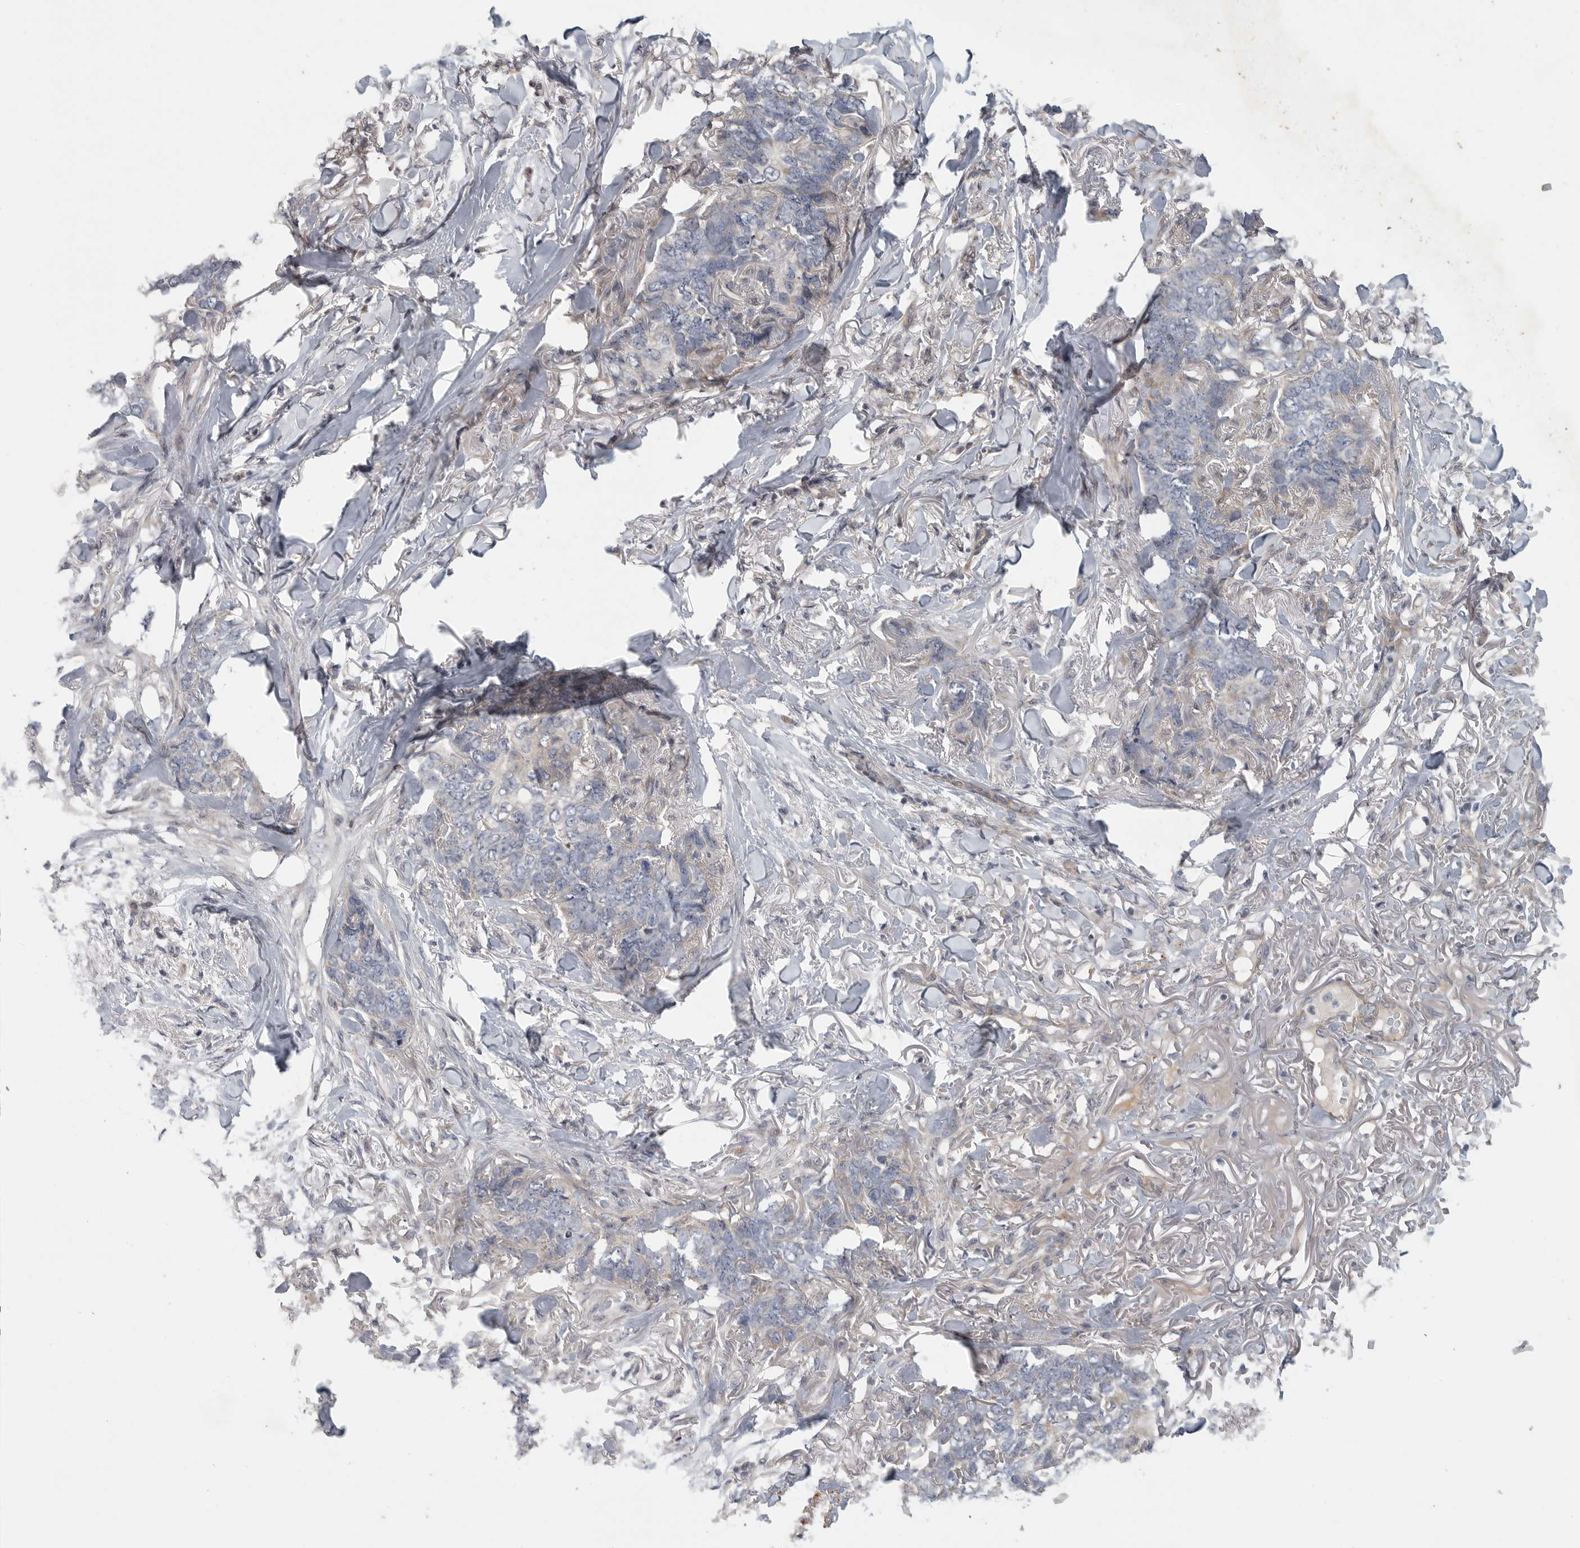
{"staining": {"intensity": "negative", "quantity": "none", "location": "none"}, "tissue": "skin cancer", "cell_type": "Tumor cells", "image_type": "cancer", "snomed": [{"axis": "morphology", "description": "Normal tissue, NOS"}, {"axis": "morphology", "description": "Basal cell carcinoma"}, {"axis": "topography", "description": "Skin"}], "caption": "This is an immunohistochemistry (IHC) histopathology image of human skin basal cell carcinoma. There is no staining in tumor cells.", "gene": "FBXO43", "patient": {"sex": "male", "age": 77}}